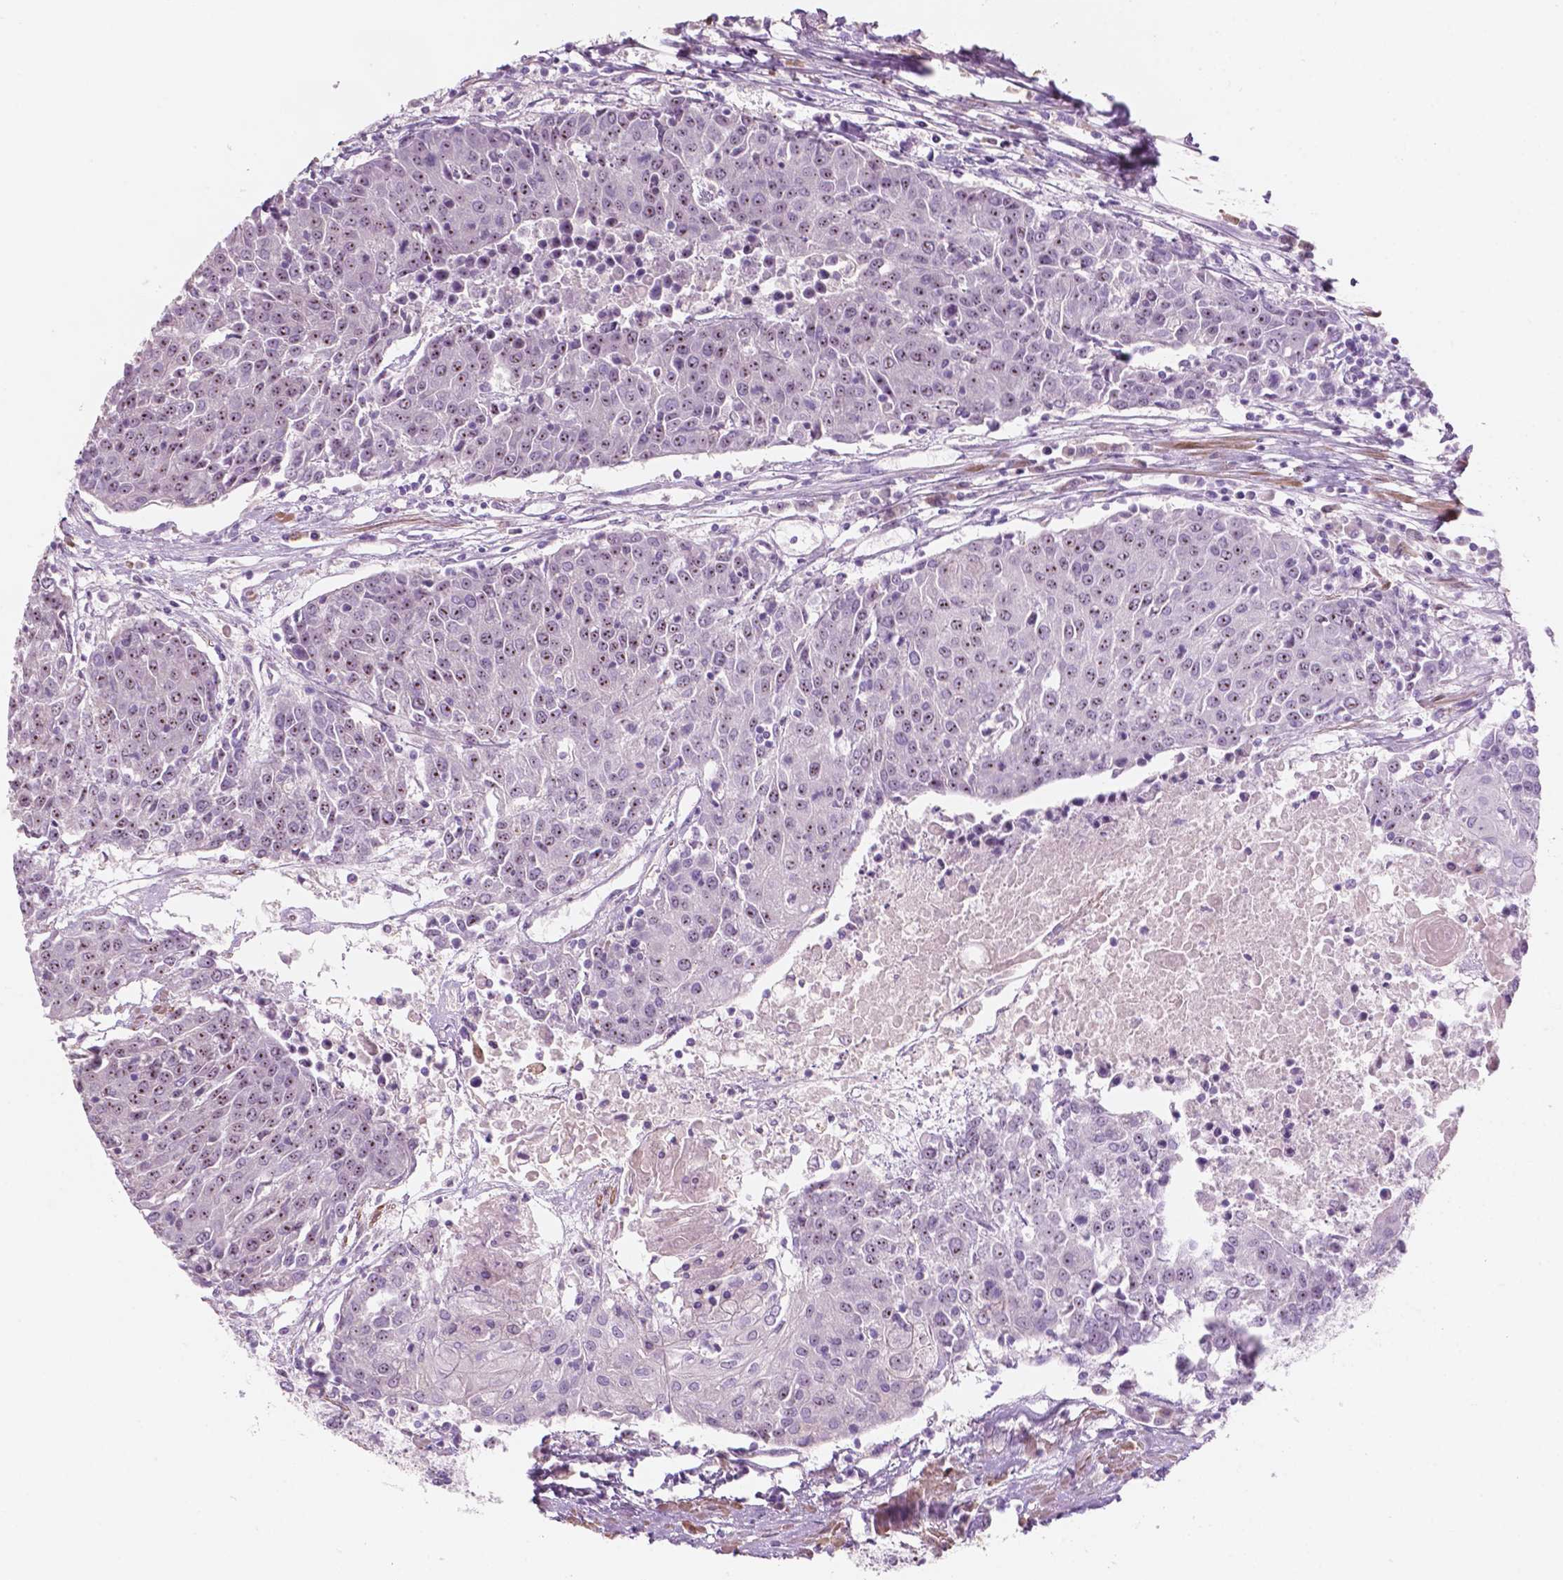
{"staining": {"intensity": "weak", "quantity": "<25%", "location": "nuclear"}, "tissue": "urothelial cancer", "cell_type": "Tumor cells", "image_type": "cancer", "snomed": [{"axis": "morphology", "description": "Urothelial carcinoma, High grade"}, {"axis": "topography", "description": "Urinary bladder"}], "caption": "High power microscopy micrograph of an immunohistochemistry image of urothelial cancer, revealing no significant staining in tumor cells.", "gene": "ZNF853", "patient": {"sex": "female", "age": 85}}